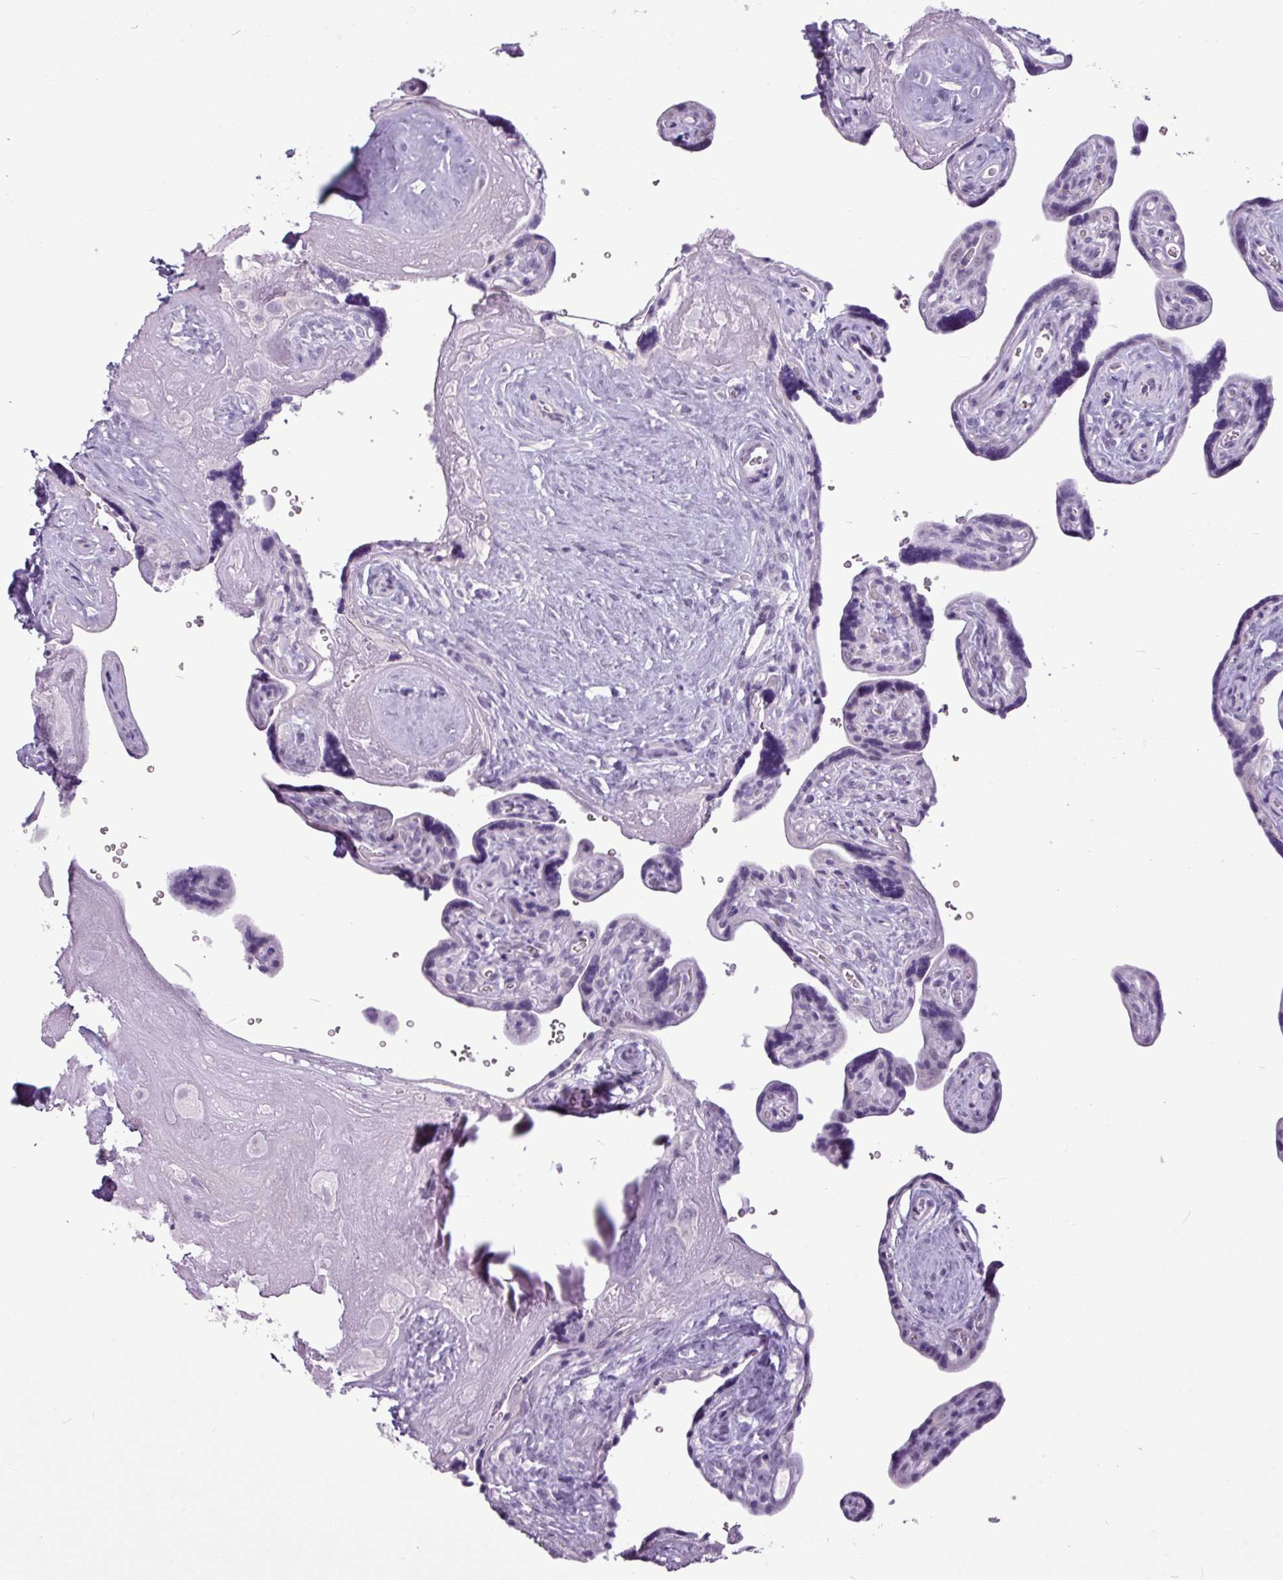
{"staining": {"intensity": "negative", "quantity": "none", "location": "none"}, "tissue": "placenta", "cell_type": "Trophoblastic cells", "image_type": "normal", "snomed": [{"axis": "morphology", "description": "Normal tissue, NOS"}, {"axis": "topography", "description": "Placenta"}], "caption": "Immunohistochemistry photomicrograph of normal placenta: human placenta stained with DAB (3,3'-diaminobenzidine) reveals no significant protein positivity in trophoblastic cells.", "gene": "AMY2A", "patient": {"sex": "female", "age": 39}}